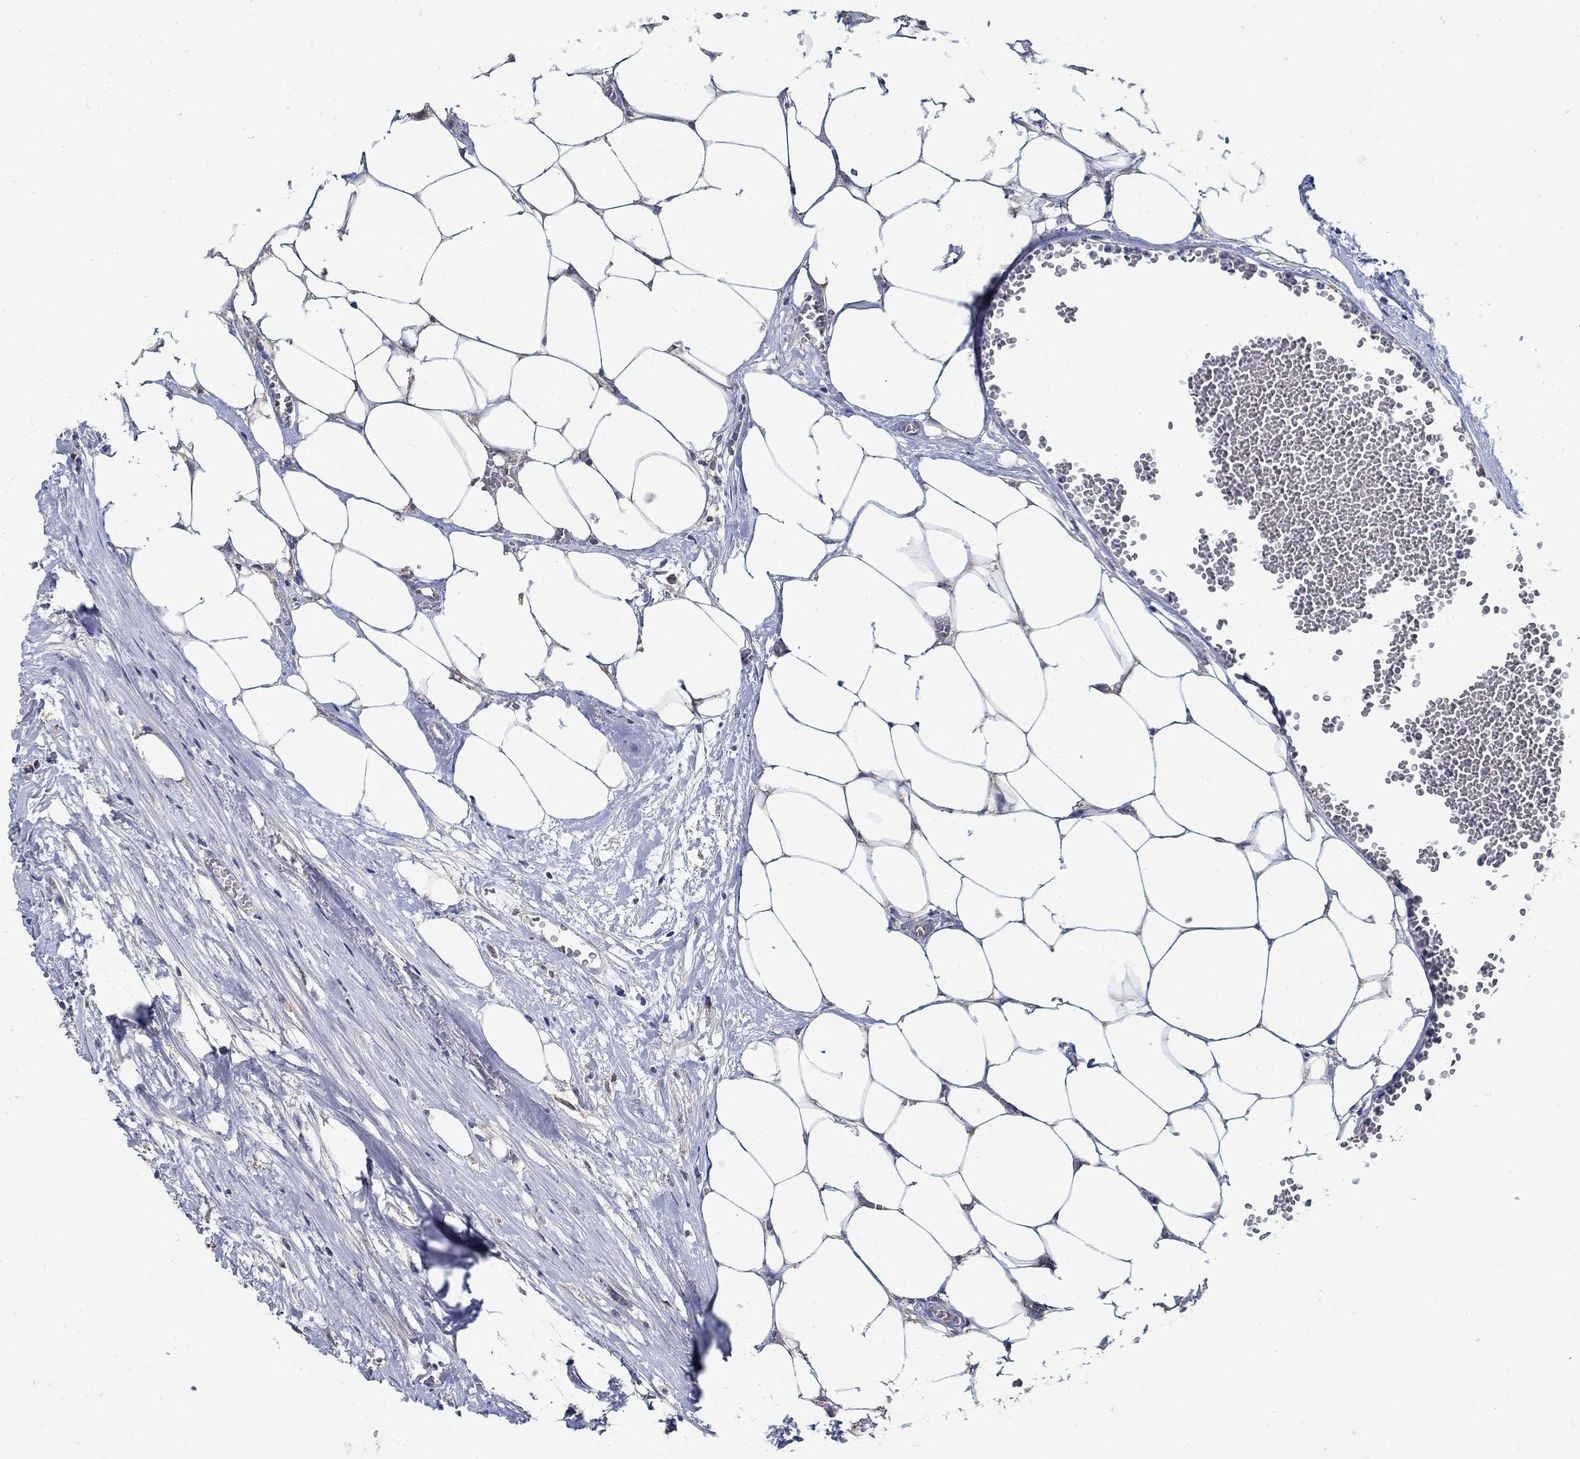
{"staining": {"intensity": "negative", "quantity": "none", "location": "none"}, "tissue": "carcinoid", "cell_type": "Tumor cells", "image_type": "cancer", "snomed": [{"axis": "morphology", "description": "Carcinoid, malignant, NOS"}, {"axis": "topography", "description": "Colon"}], "caption": "Tumor cells show no significant positivity in carcinoid. (IHC, brightfield microscopy, high magnification).", "gene": "MTHFR", "patient": {"sex": "male", "age": 81}}